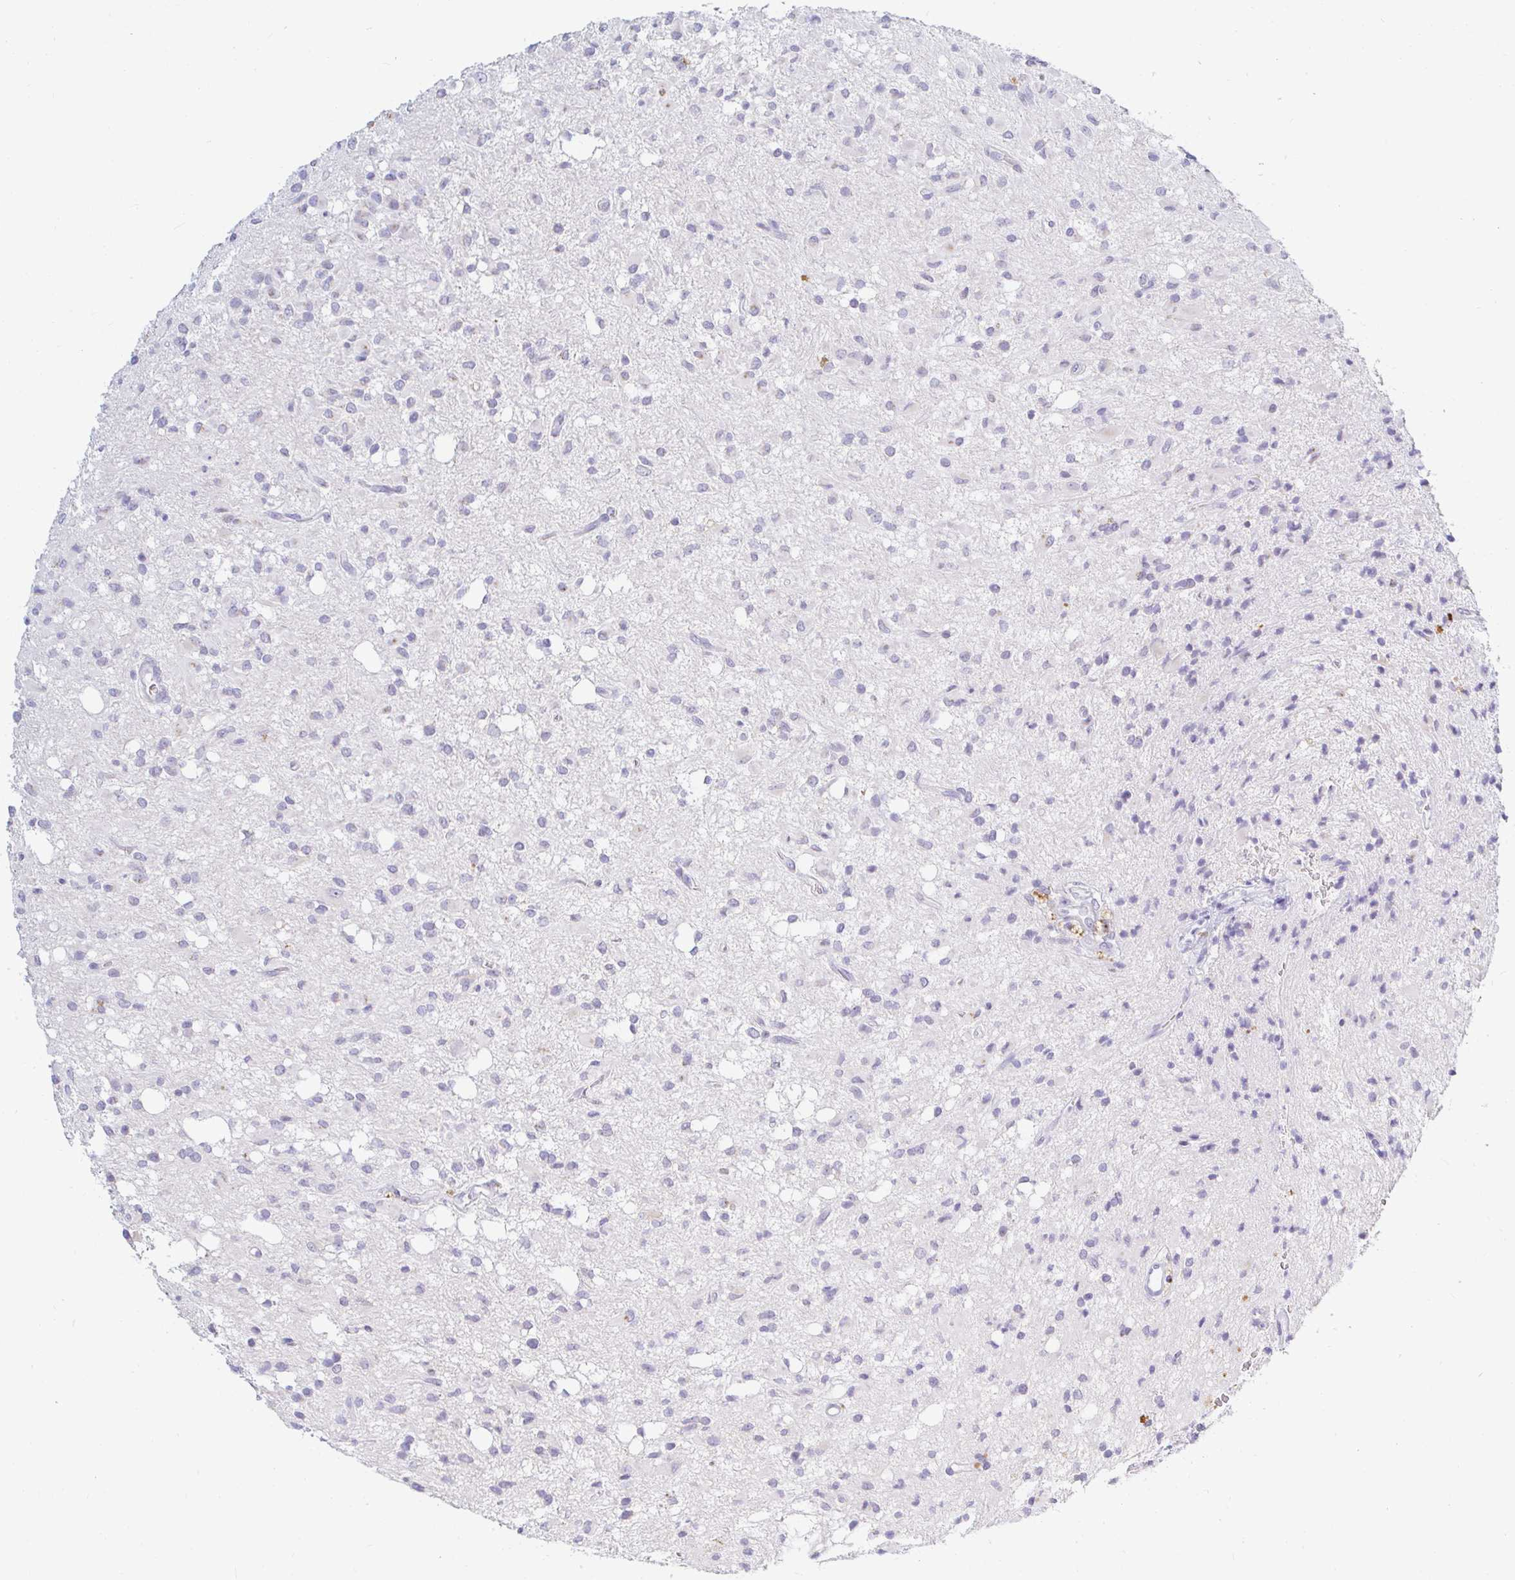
{"staining": {"intensity": "moderate", "quantity": "<25%", "location": "cytoplasmic/membranous"}, "tissue": "glioma", "cell_type": "Tumor cells", "image_type": "cancer", "snomed": [{"axis": "morphology", "description": "Glioma, malignant, Low grade"}, {"axis": "topography", "description": "Brain"}], "caption": "Glioma was stained to show a protein in brown. There is low levels of moderate cytoplasmic/membranous expression in approximately <25% of tumor cells.", "gene": "OR51D1", "patient": {"sex": "female", "age": 33}}